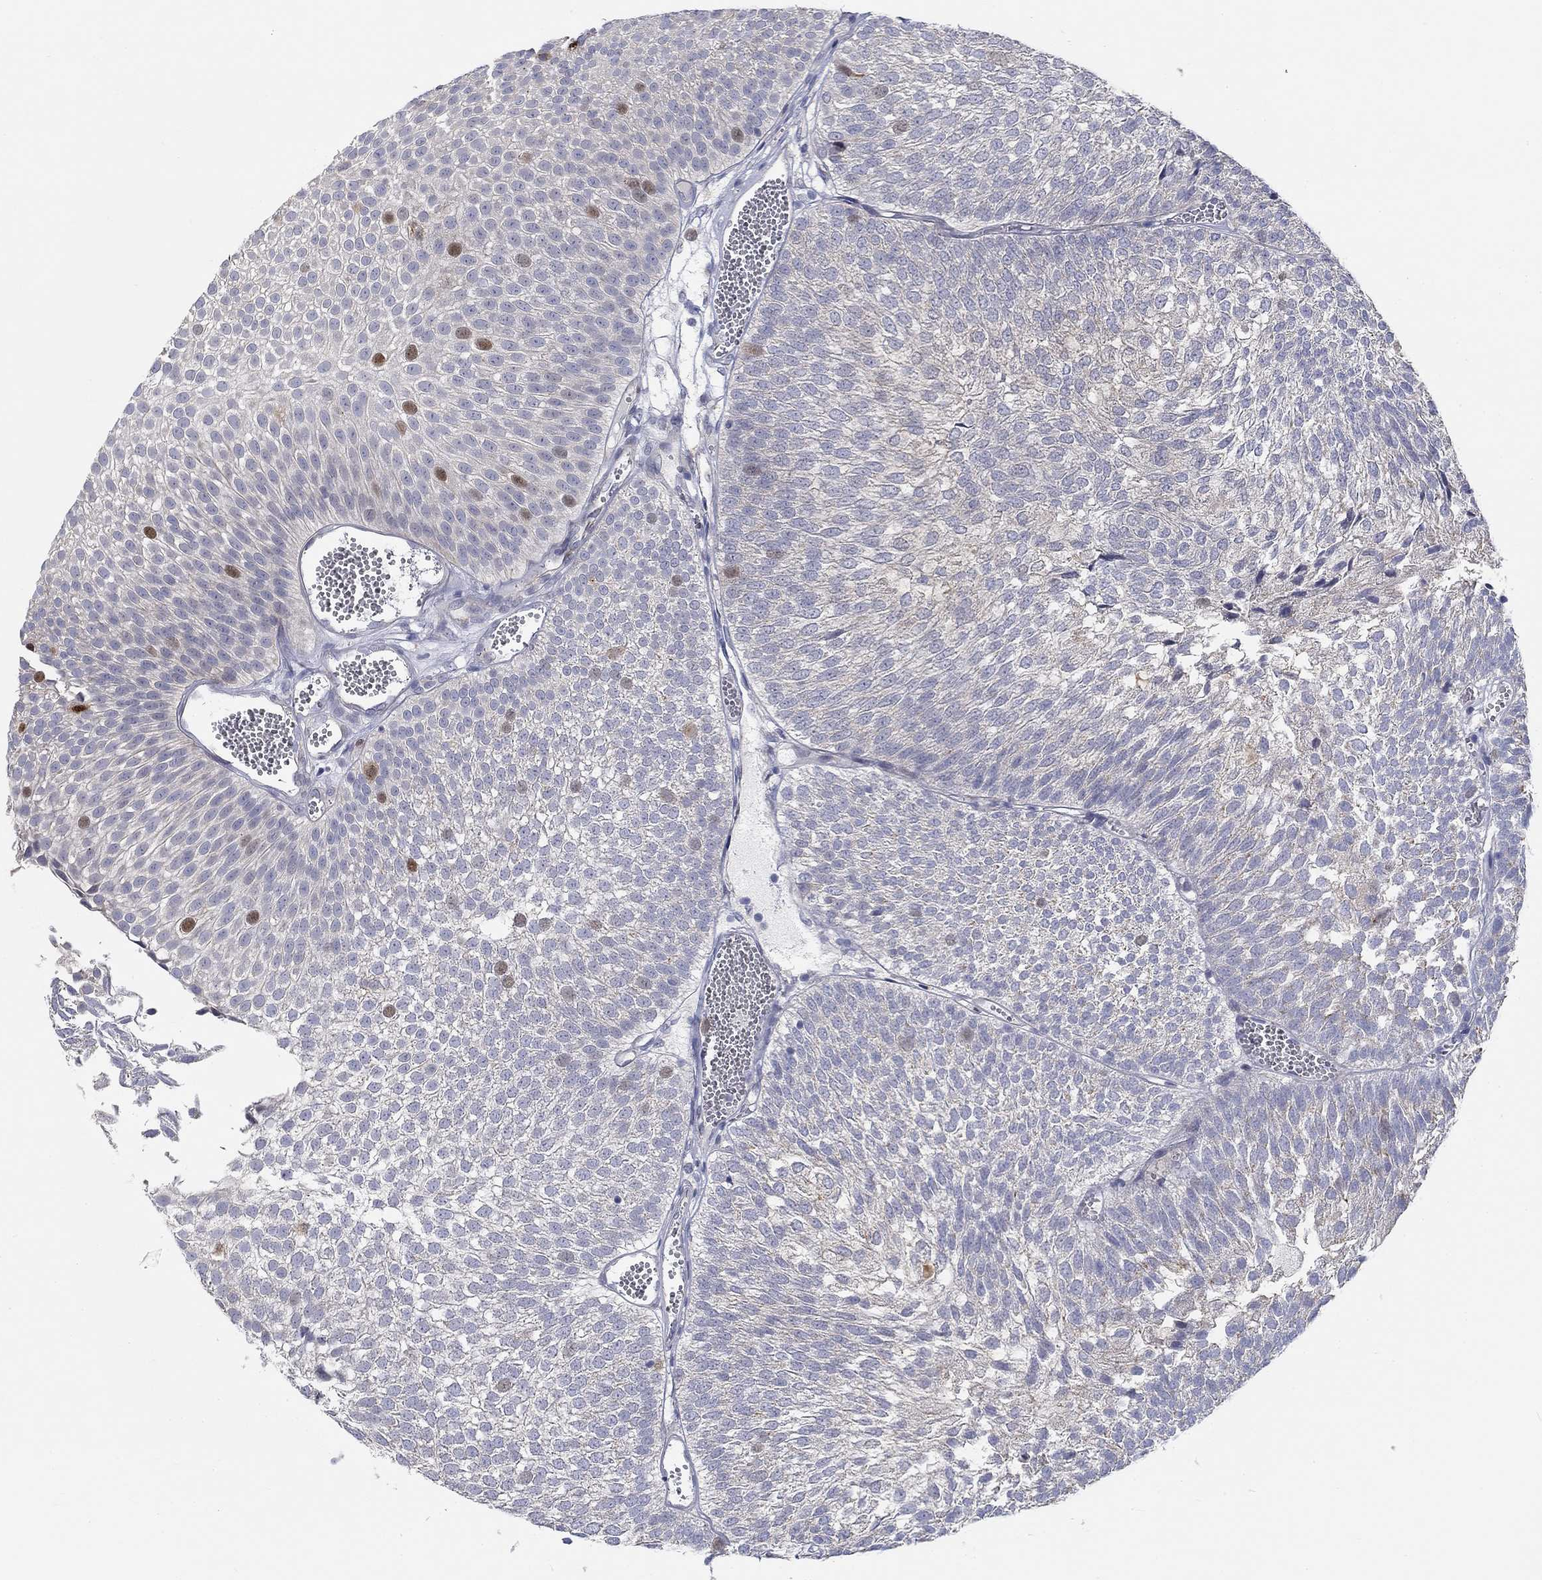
{"staining": {"intensity": "moderate", "quantity": "<25%", "location": "nuclear"}, "tissue": "urothelial cancer", "cell_type": "Tumor cells", "image_type": "cancer", "snomed": [{"axis": "morphology", "description": "Urothelial carcinoma, Low grade"}, {"axis": "topography", "description": "Urinary bladder"}], "caption": "Brown immunohistochemical staining in urothelial cancer reveals moderate nuclear positivity in approximately <25% of tumor cells.", "gene": "PRC1", "patient": {"sex": "male", "age": 52}}